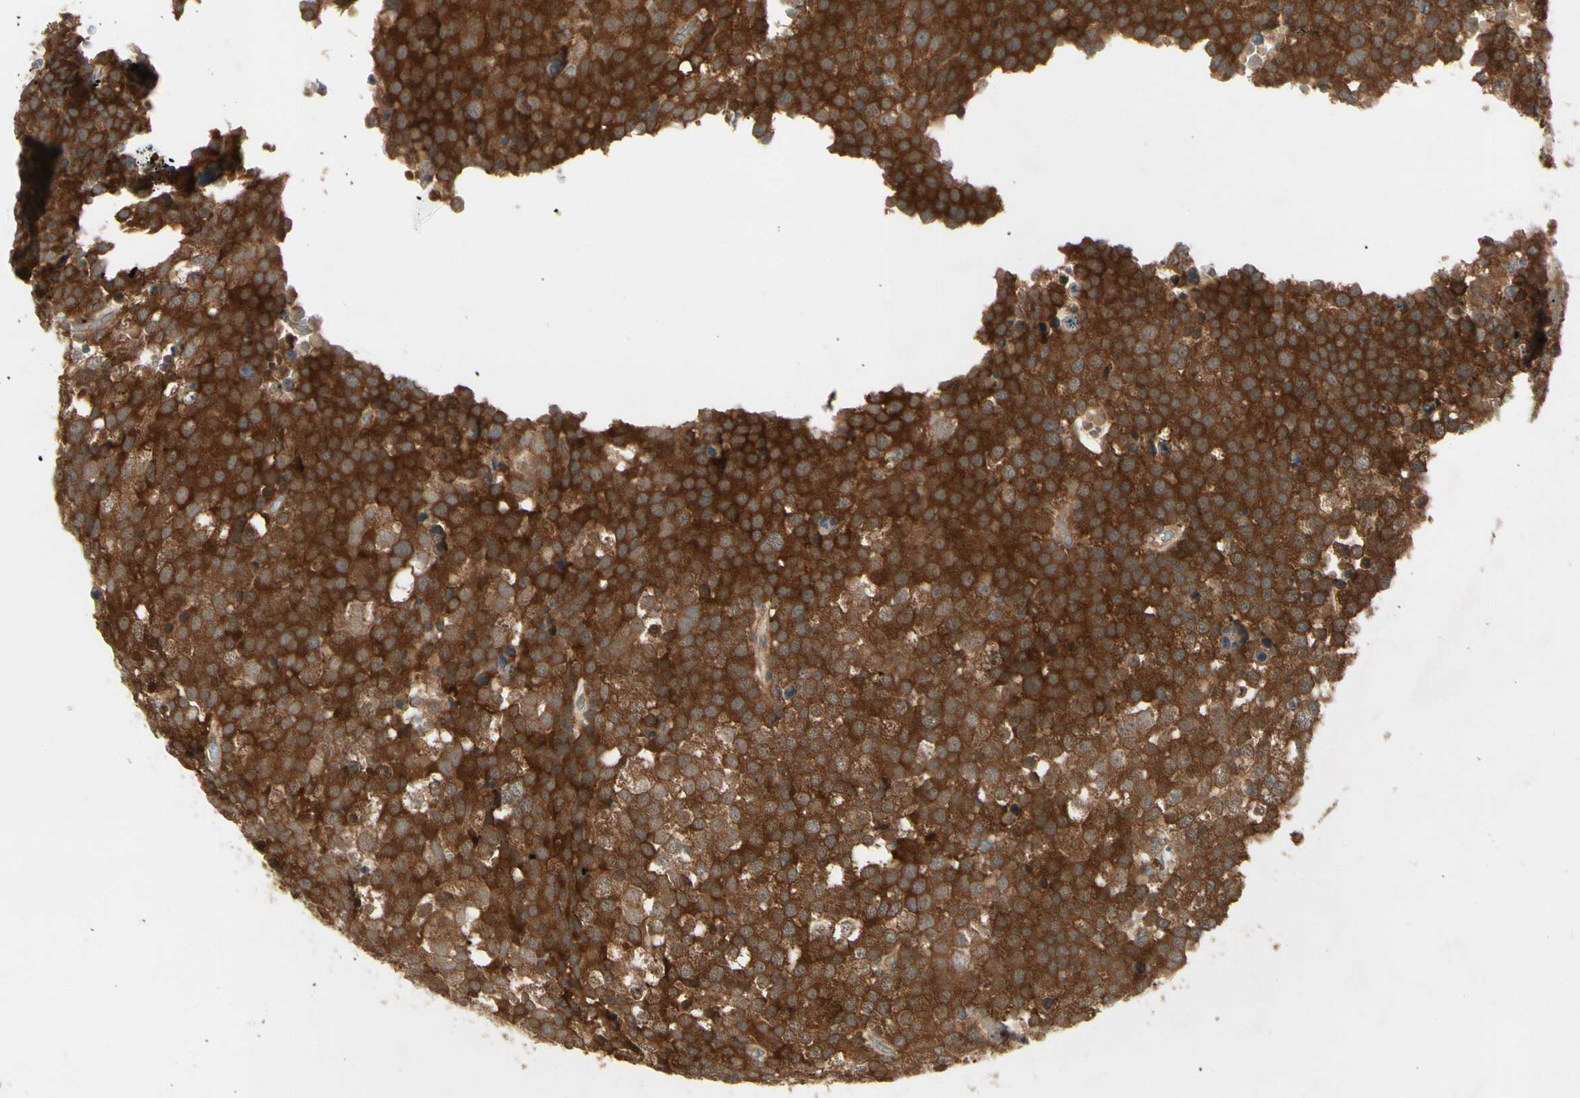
{"staining": {"intensity": "strong", "quantity": ">75%", "location": "cytoplasmic/membranous"}, "tissue": "testis cancer", "cell_type": "Tumor cells", "image_type": "cancer", "snomed": [{"axis": "morphology", "description": "Seminoma, NOS"}, {"axis": "topography", "description": "Testis"}], "caption": "An image of testis cancer (seminoma) stained for a protein demonstrates strong cytoplasmic/membranous brown staining in tumor cells. (DAB (3,3'-diaminobenzidine) IHC with brightfield microscopy, high magnification).", "gene": "NME1-NME2", "patient": {"sex": "male", "age": 71}}